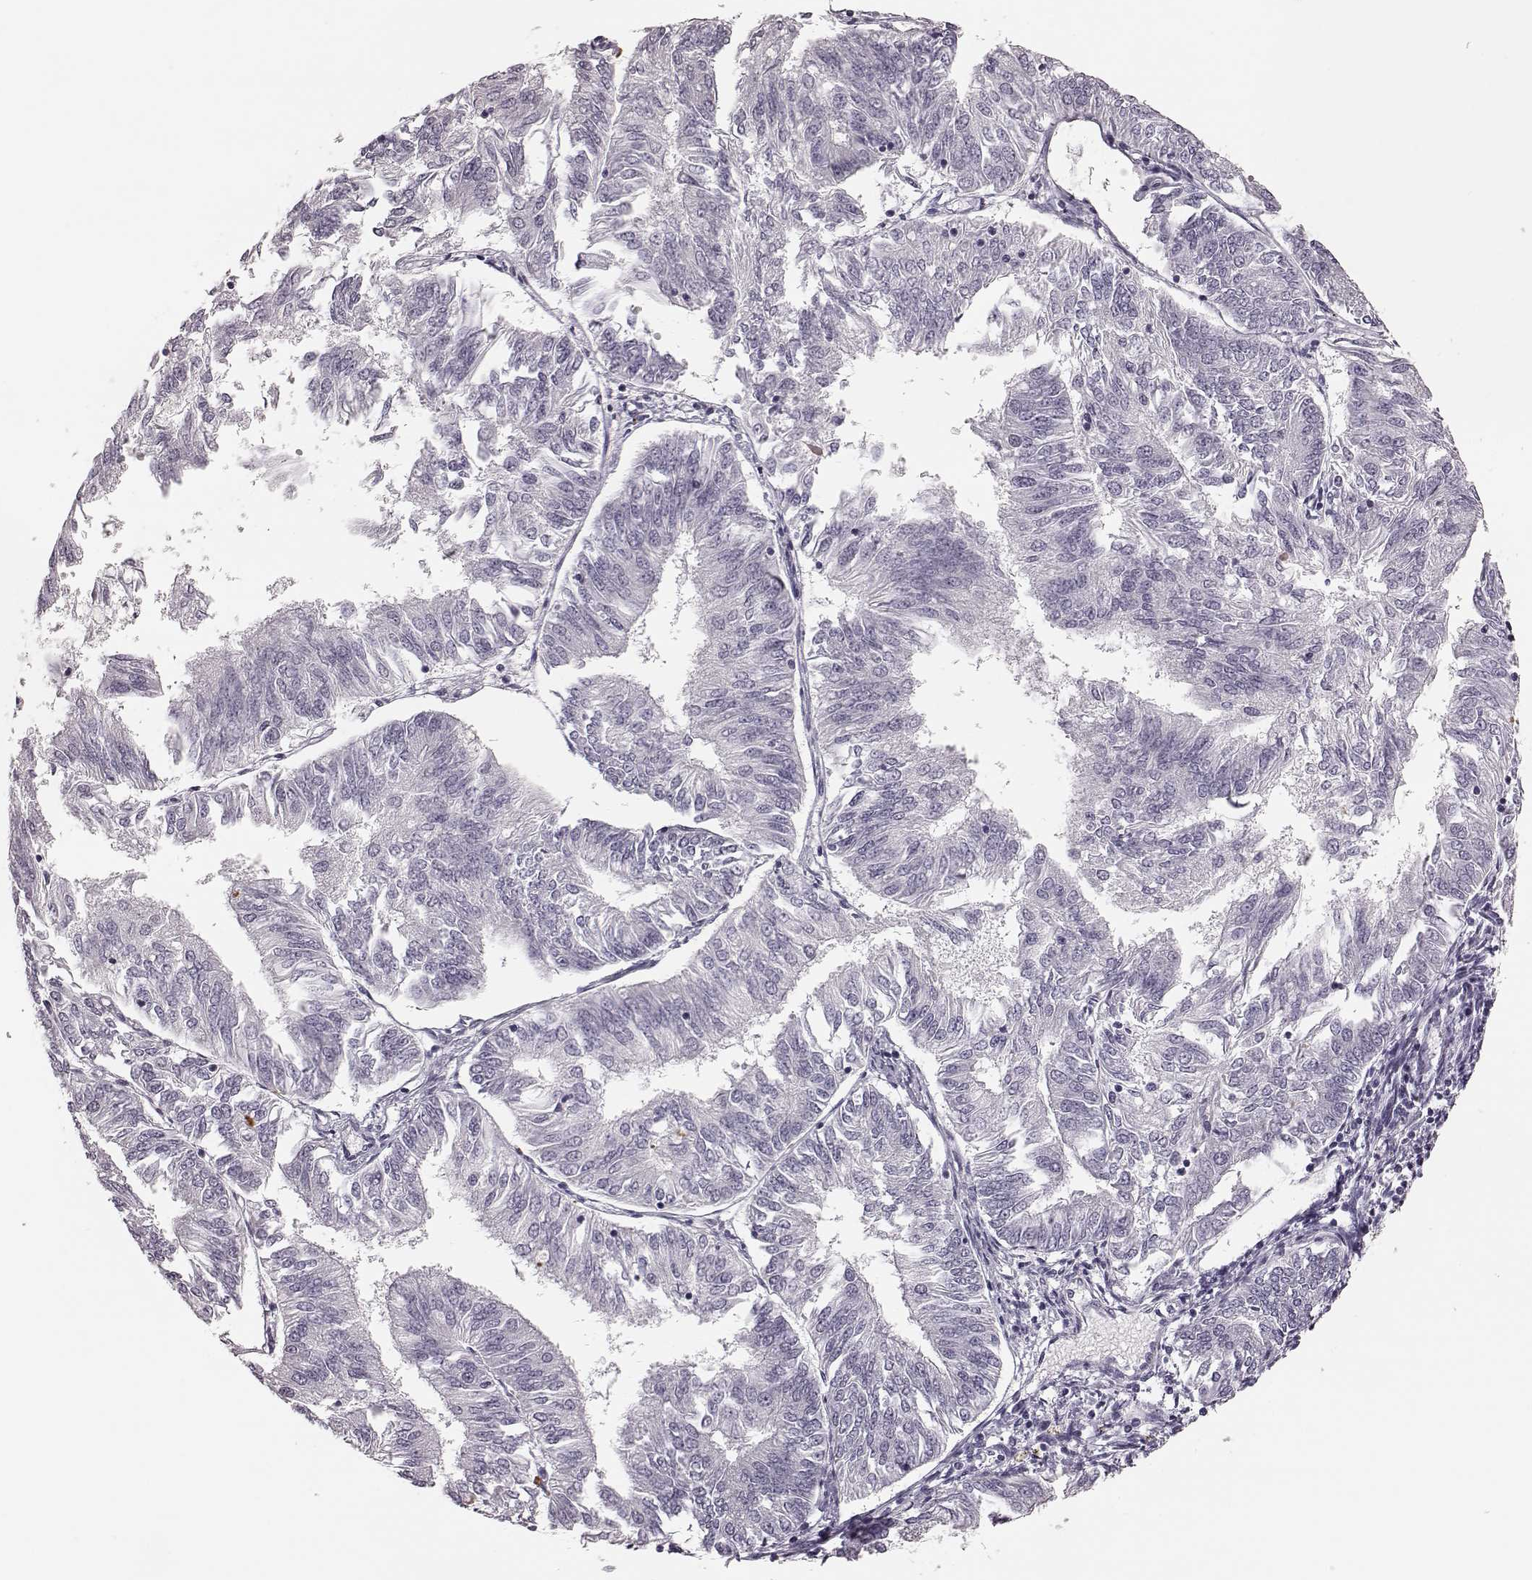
{"staining": {"intensity": "negative", "quantity": "none", "location": "none"}, "tissue": "endometrial cancer", "cell_type": "Tumor cells", "image_type": "cancer", "snomed": [{"axis": "morphology", "description": "Adenocarcinoma, NOS"}, {"axis": "topography", "description": "Endometrium"}], "caption": "A micrograph of endometrial cancer (adenocarcinoma) stained for a protein reveals no brown staining in tumor cells. Brightfield microscopy of immunohistochemistry (IHC) stained with DAB (brown) and hematoxylin (blue), captured at high magnification.", "gene": "ZNF433", "patient": {"sex": "female", "age": 58}}